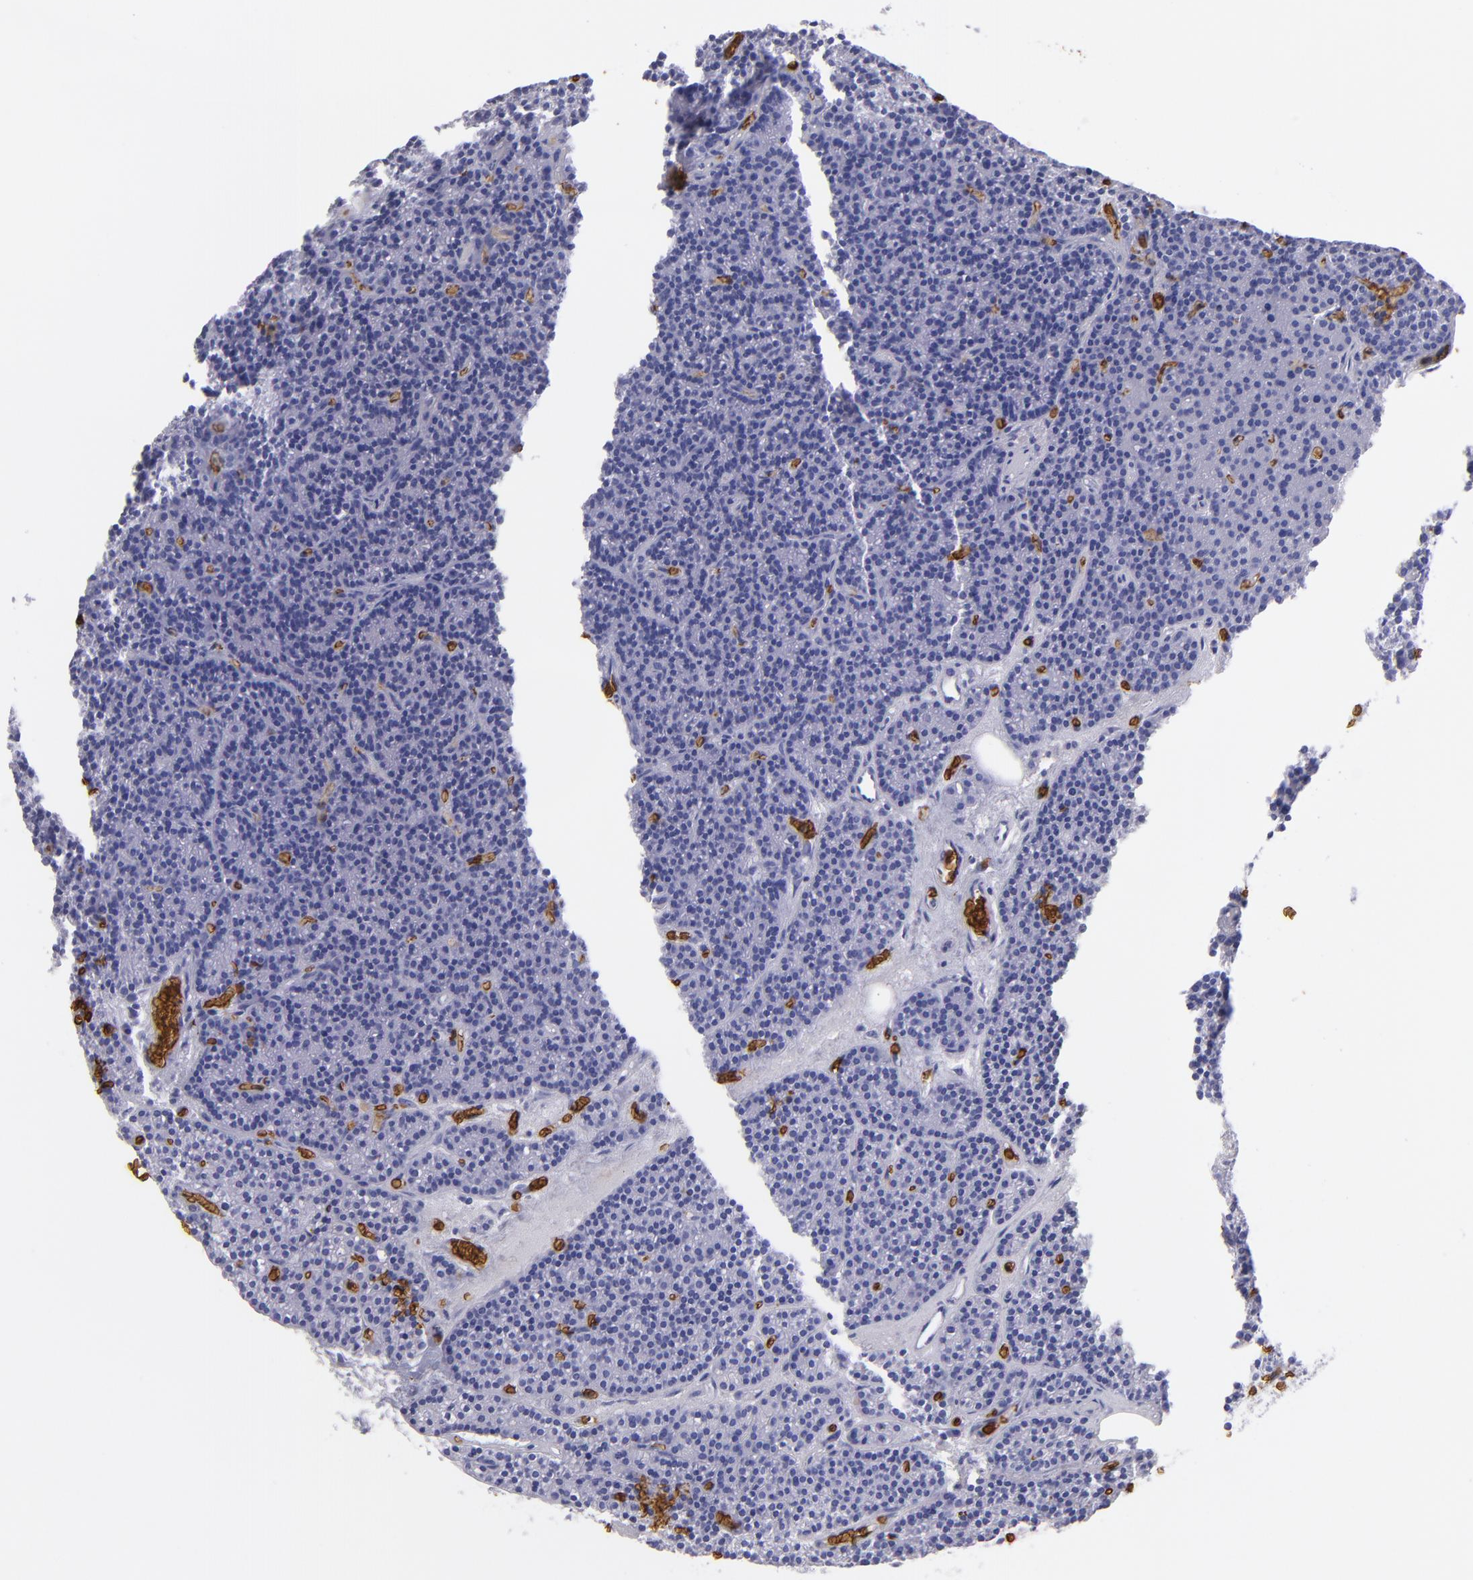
{"staining": {"intensity": "negative", "quantity": "none", "location": "none"}, "tissue": "parathyroid gland", "cell_type": "Glandular cells", "image_type": "normal", "snomed": [{"axis": "morphology", "description": "Normal tissue, NOS"}, {"axis": "topography", "description": "Parathyroid gland"}], "caption": "Protein analysis of unremarkable parathyroid gland demonstrates no significant expression in glandular cells. (Brightfield microscopy of DAB IHC at high magnification).", "gene": "GYPA", "patient": {"sex": "male", "age": 57}}